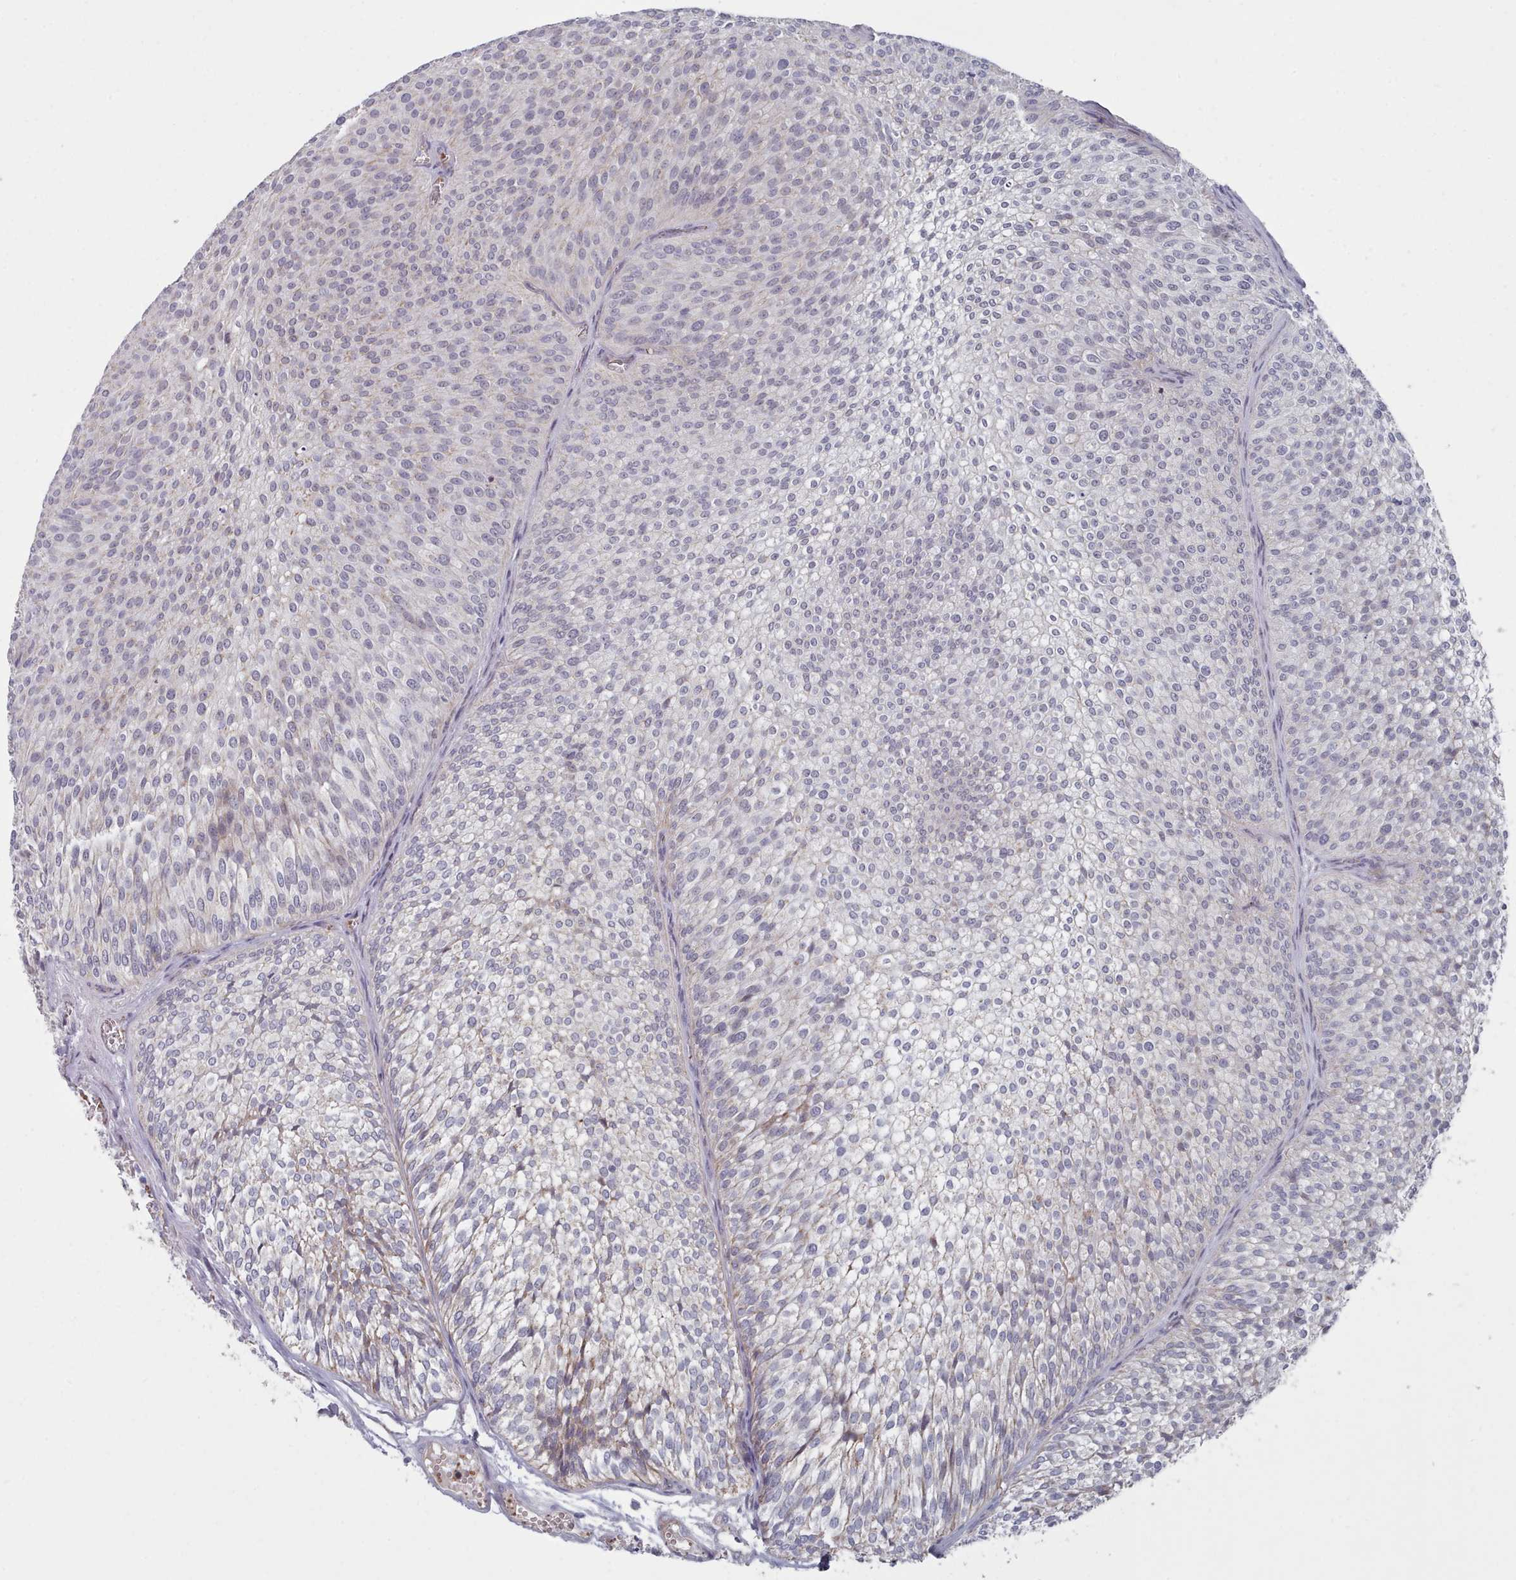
{"staining": {"intensity": "weak", "quantity": "<25%", "location": "cytoplasmic/membranous"}, "tissue": "urothelial cancer", "cell_type": "Tumor cells", "image_type": "cancer", "snomed": [{"axis": "morphology", "description": "Urothelial carcinoma, Low grade"}, {"axis": "topography", "description": "Urinary bladder"}], "caption": "DAB immunohistochemical staining of urothelial cancer demonstrates no significant expression in tumor cells. (DAB immunohistochemistry (IHC) visualized using brightfield microscopy, high magnification).", "gene": "TRARG1", "patient": {"sex": "male", "age": 91}}